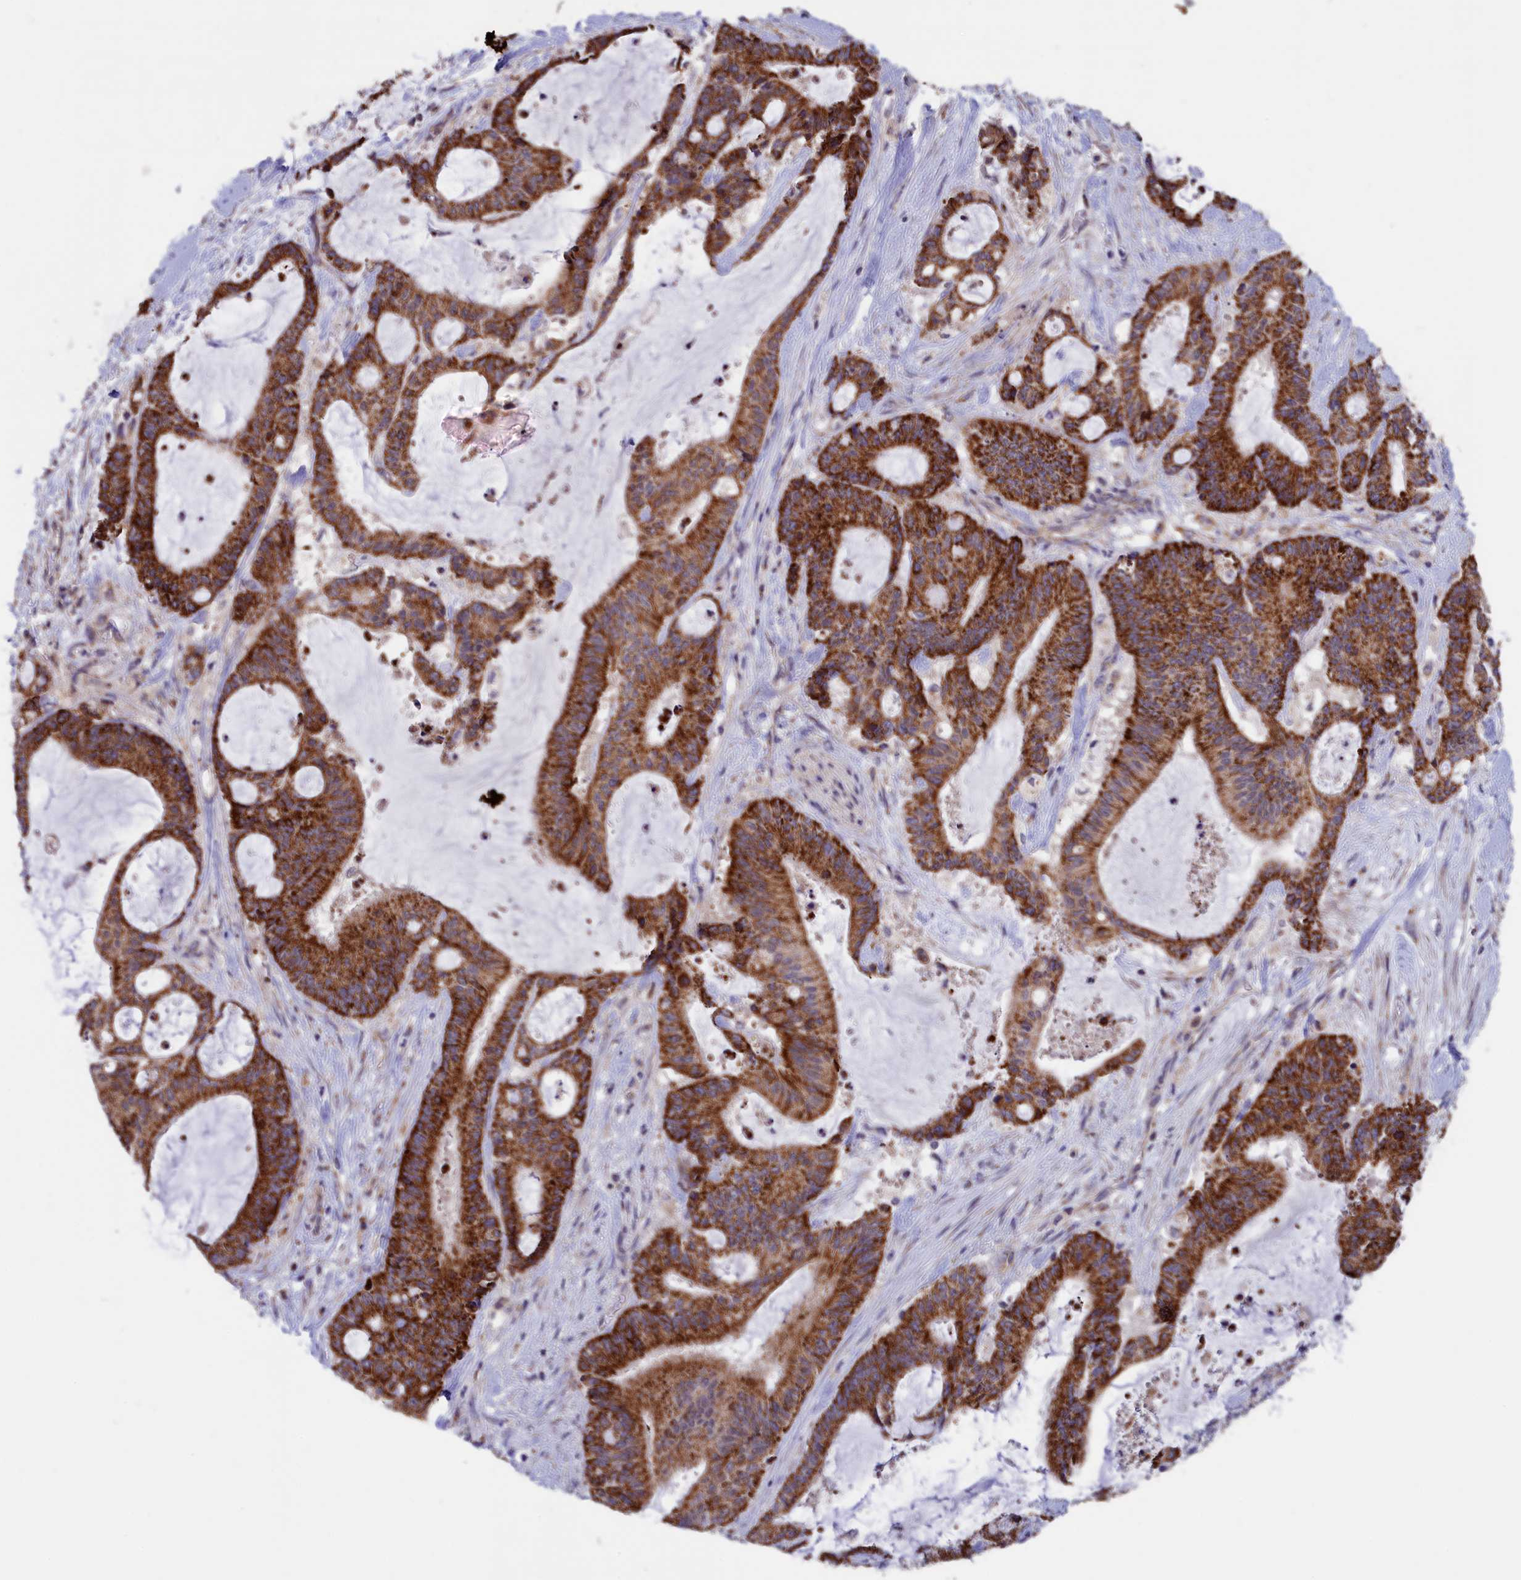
{"staining": {"intensity": "strong", "quantity": ">75%", "location": "cytoplasmic/membranous"}, "tissue": "liver cancer", "cell_type": "Tumor cells", "image_type": "cancer", "snomed": [{"axis": "morphology", "description": "Normal tissue, NOS"}, {"axis": "morphology", "description": "Cholangiocarcinoma"}, {"axis": "topography", "description": "Liver"}, {"axis": "topography", "description": "Peripheral nerve tissue"}], "caption": "Liver cholangiocarcinoma stained with a brown dye shows strong cytoplasmic/membranous positive expression in approximately >75% of tumor cells.", "gene": "TIMM44", "patient": {"sex": "female", "age": 73}}